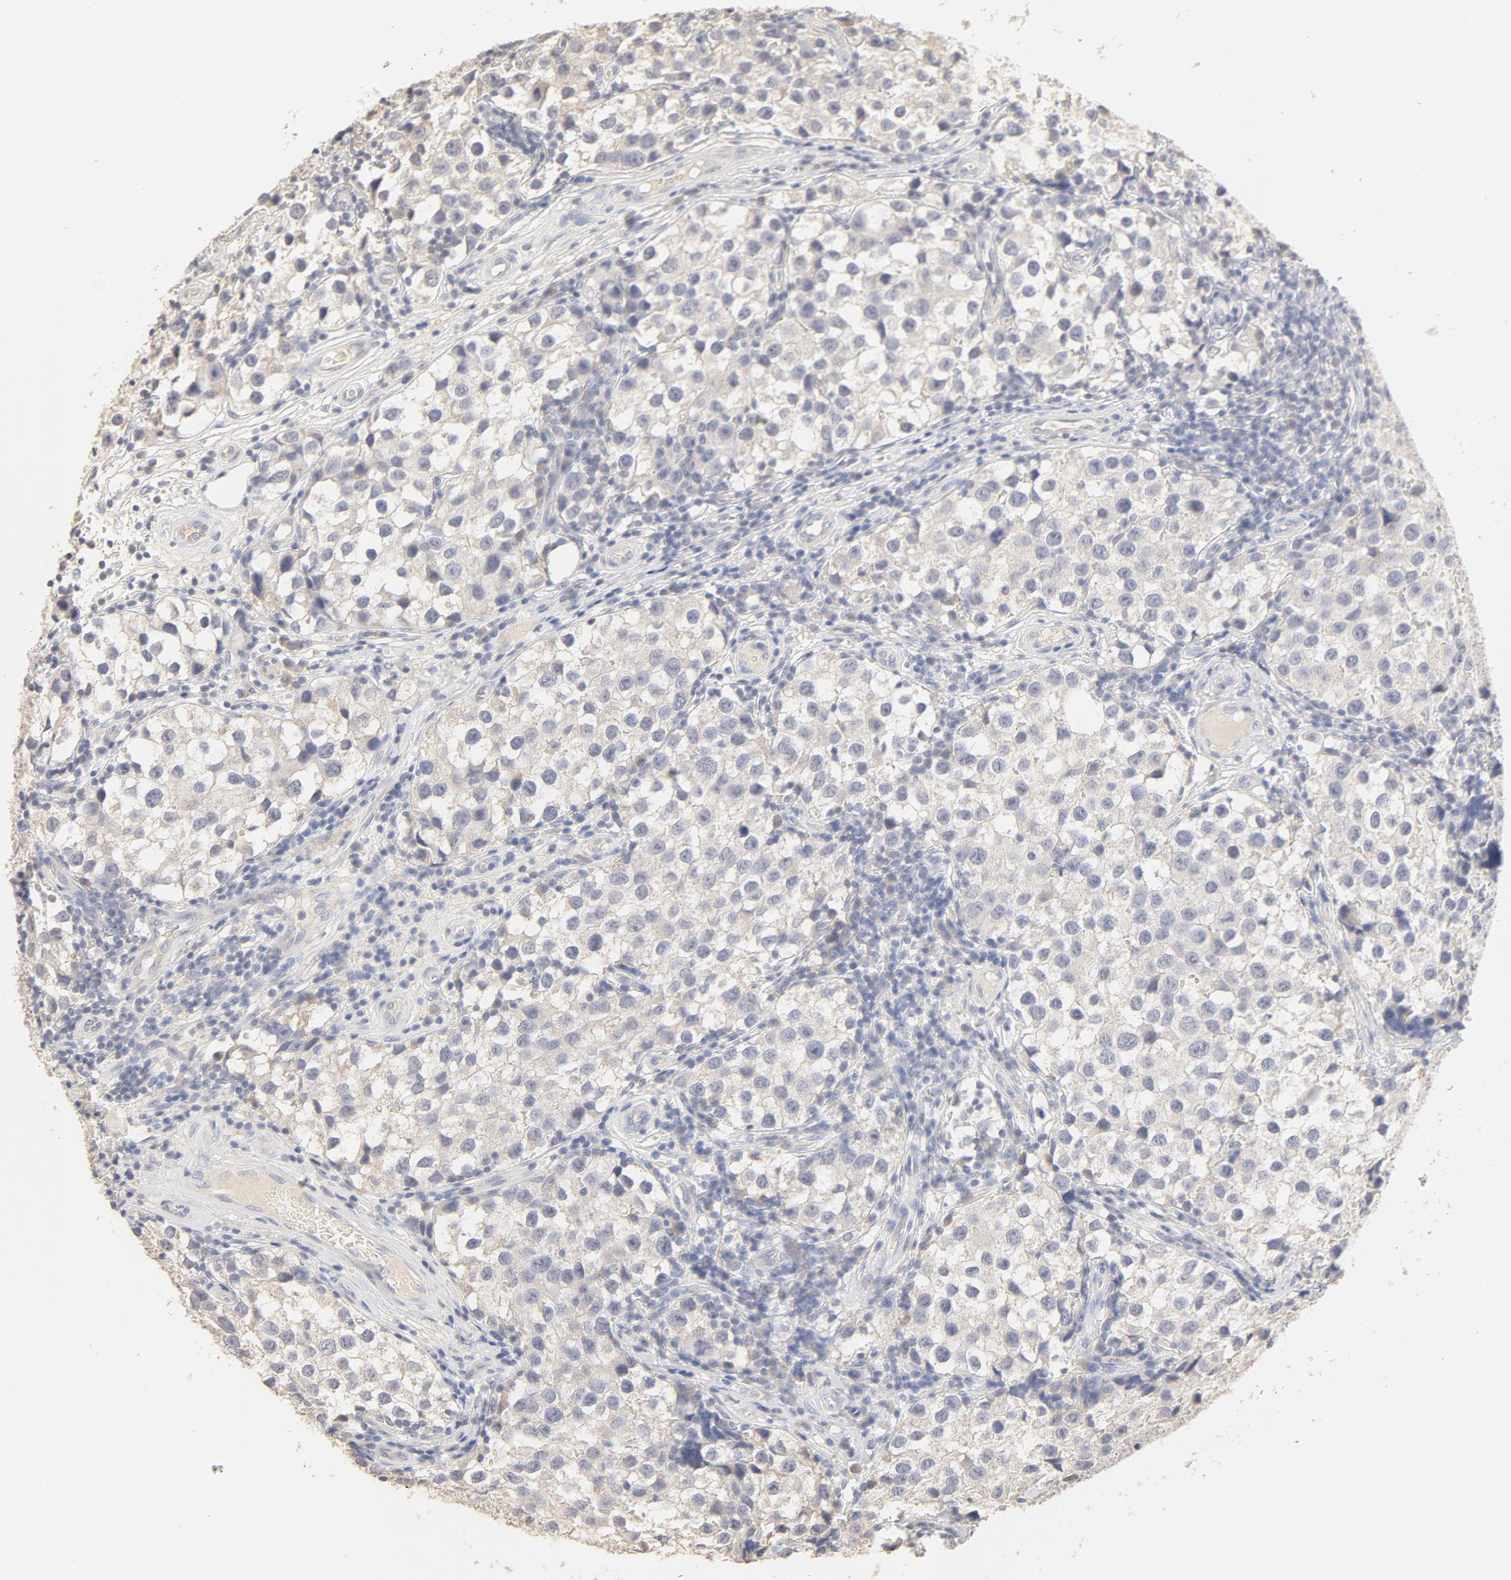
{"staining": {"intensity": "negative", "quantity": "none", "location": "none"}, "tissue": "testis cancer", "cell_type": "Tumor cells", "image_type": "cancer", "snomed": [{"axis": "morphology", "description": "Seminoma, NOS"}, {"axis": "topography", "description": "Testis"}], "caption": "The photomicrograph demonstrates no staining of tumor cells in testis seminoma. (DAB IHC visualized using brightfield microscopy, high magnification).", "gene": "FCGBP", "patient": {"sex": "male", "age": 39}}